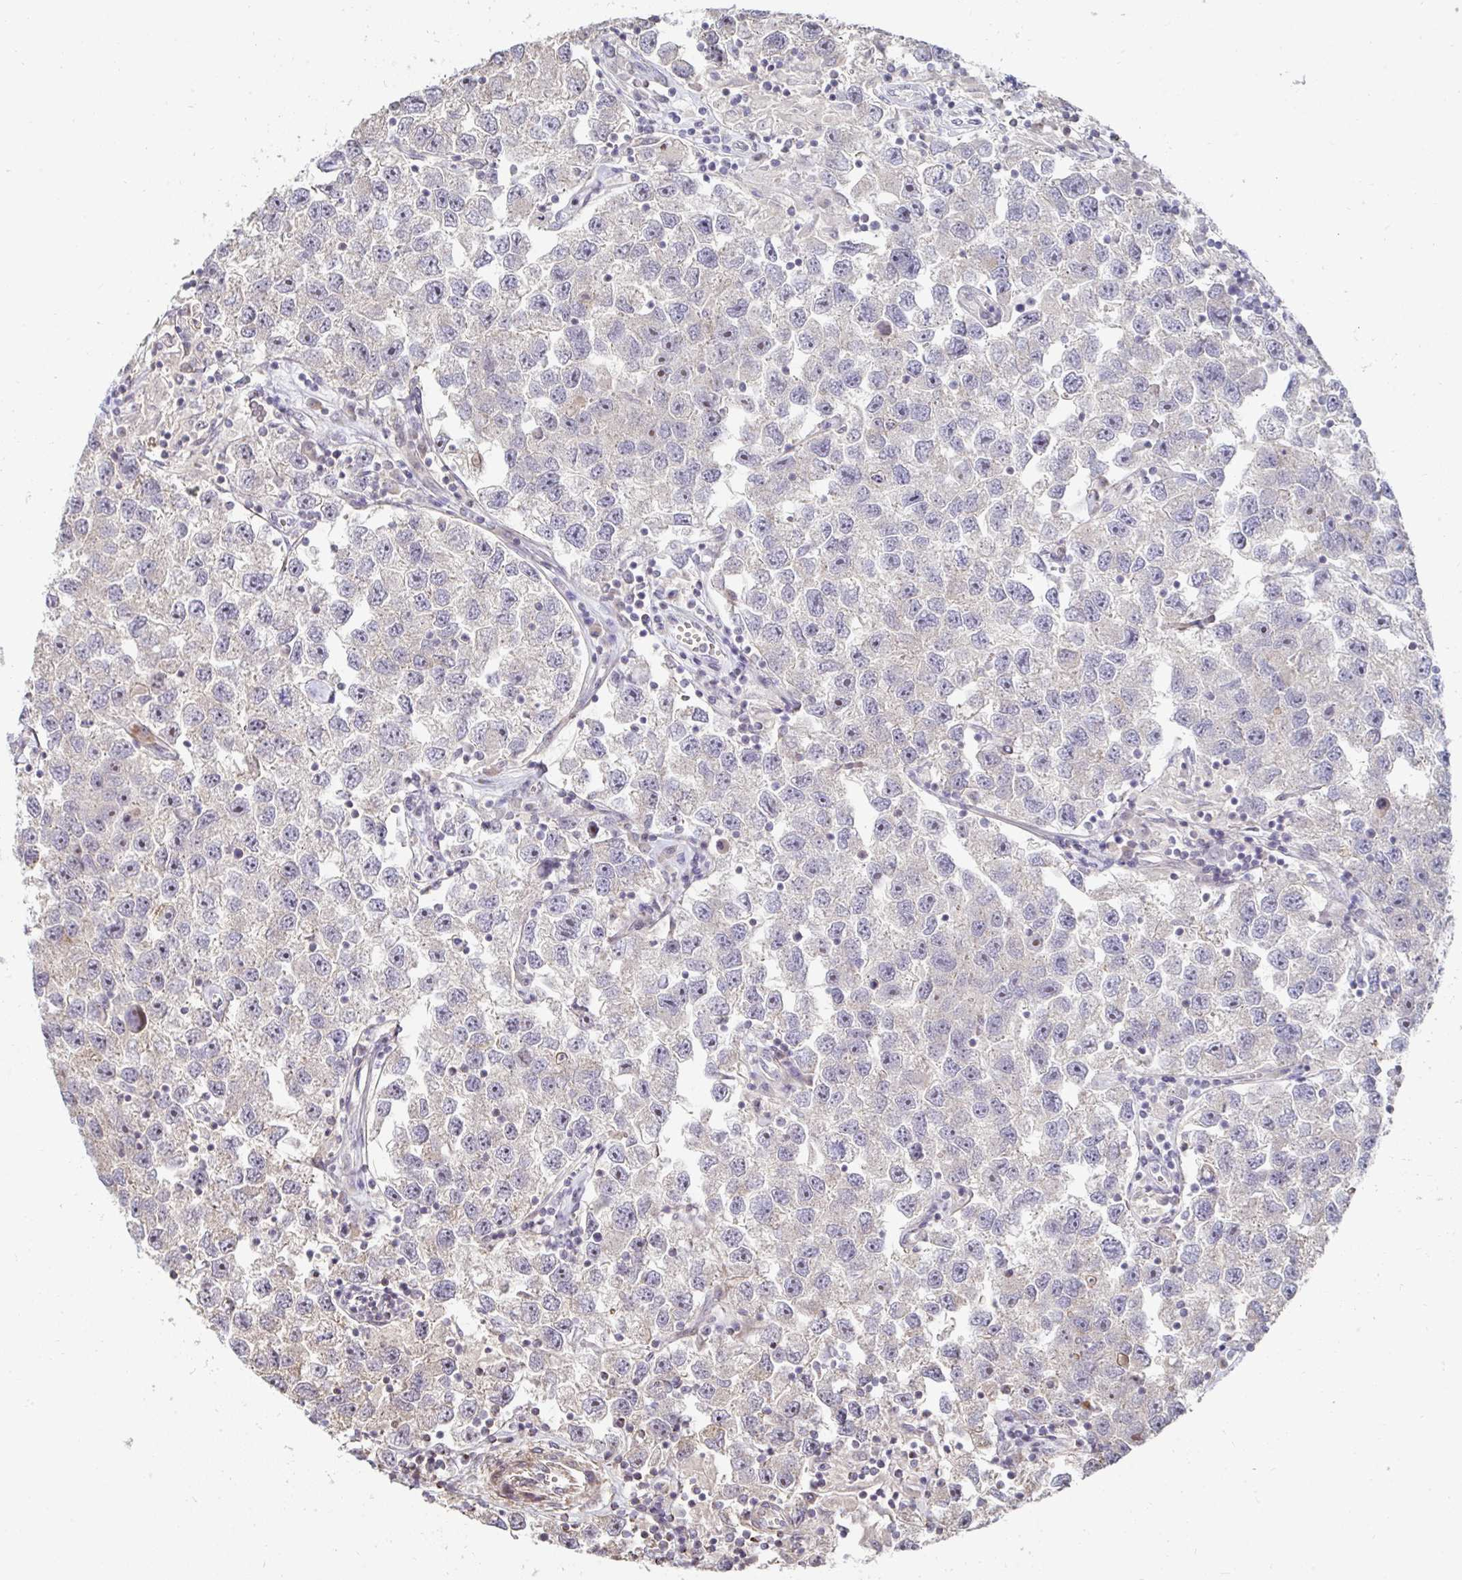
{"staining": {"intensity": "negative", "quantity": "none", "location": "none"}, "tissue": "testis cancer", "cell_type": "Tumor cells", "image_type": "cancer", "snomed": [{"axis": "morphology", "description": "Seminoma, NOS"}, {"axis": "topography", "description": "Testis"}], "caption": "A high-resolution histopathology image shows immunohistochemistry (IHC) staining of testis seminoma, which displays no significant positivity in tumor cells.", "gene": "AGTPBP1", "patient": {"sex": "male", "age": 26}}